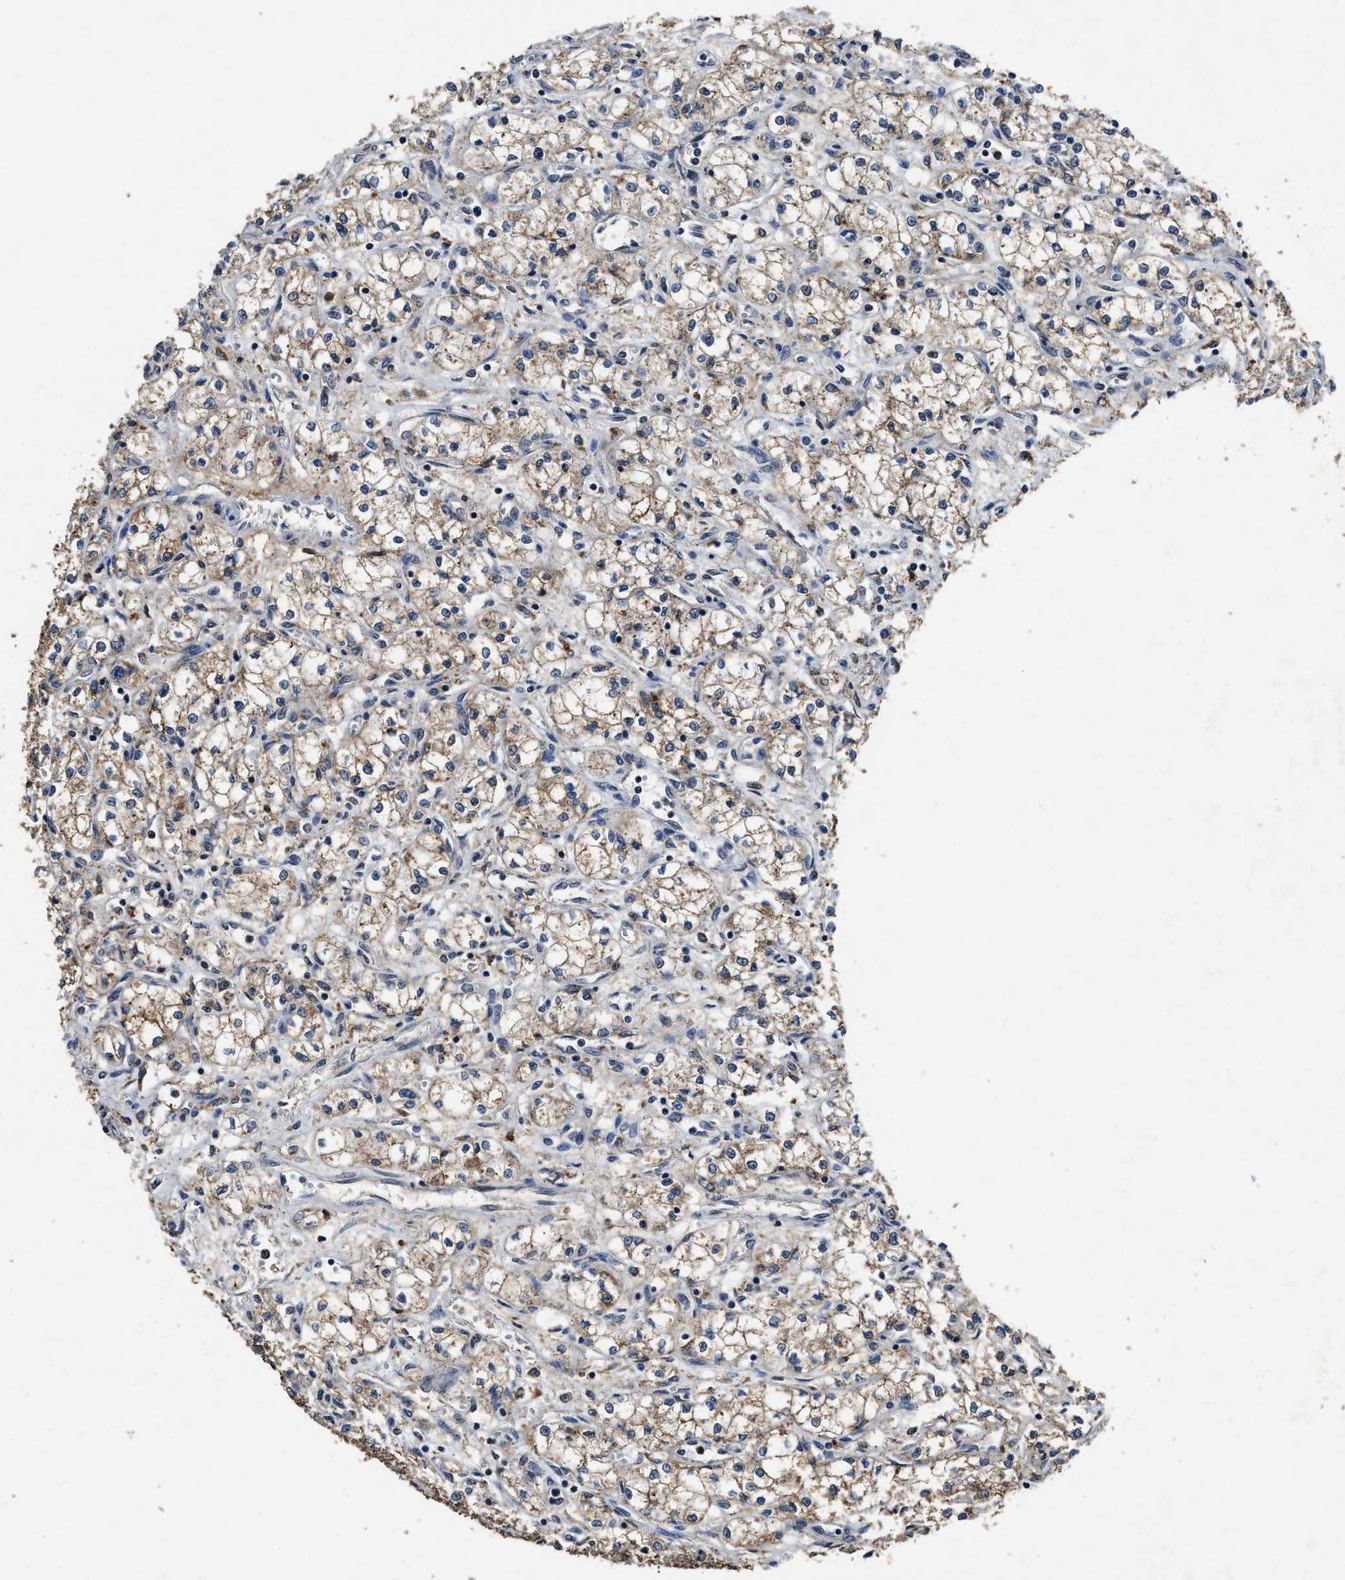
{"staining": {"intensity": "weak", "quantity": ">75%", "location": "cytoplasmic/membranous"}, "tissue": "renal cancer", "cell_type": "Tumor cells", "image_type": "cancer", "snomed": [{"axis": "morphology", "description": "Normal tissue, NOS"}, {"axis": "morphology", "description": "Adenocarcinoma, NOS"}, {"axis": "topography", "description": "Kidney"}], "caption": "A brown stain labels weak cytoplasmic/membranous staining of a protein in human adenocarcinoma (renal) tumor cells. The staining was performed using DAB (3,3'-diaminobenzidine), with brown indicating positive protein expression. Nuclei are stained blue with hematoxylin.", "gene": "ACOX1", "patient": {"sex": "male", "age": 59}}